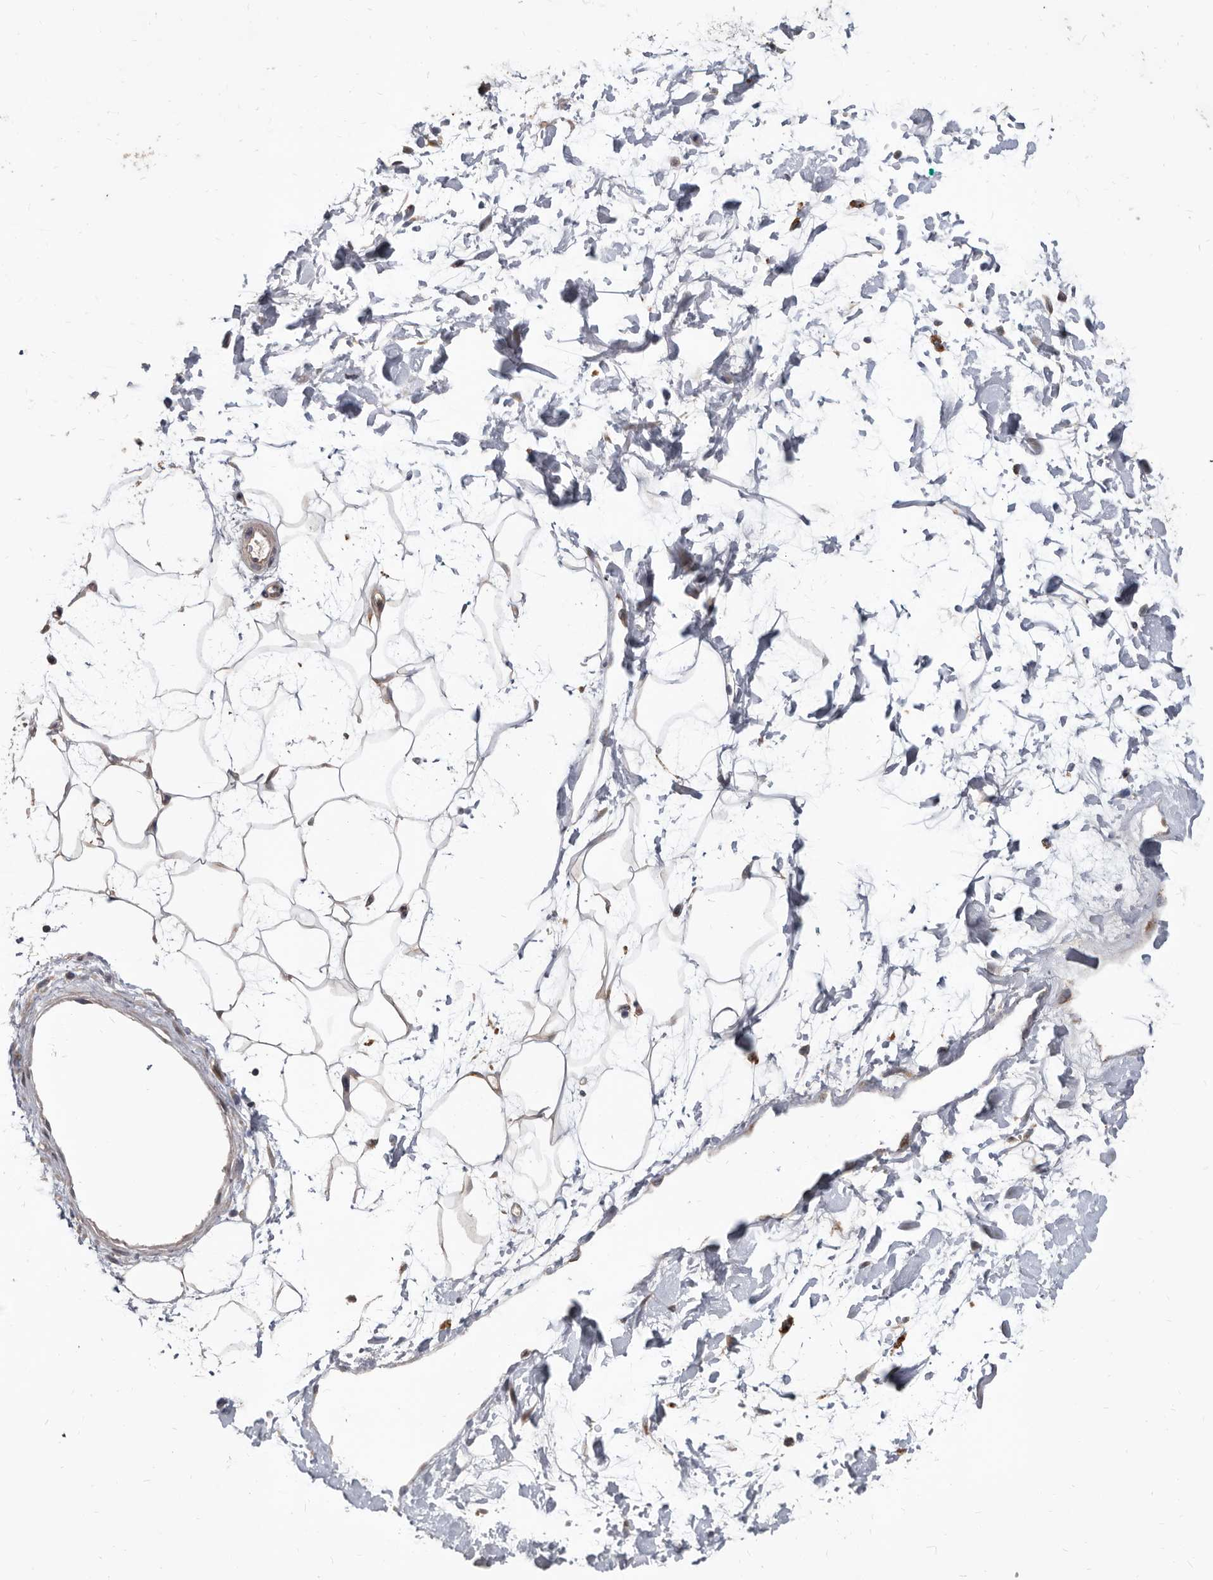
{"staining": {"intensity": "weak", "quantity": ">75%", "location": "cytoplasmic/membranous"}, "tissue": "adipose tissue", "cell_type": "Adipocytes", "image_type": "normal", "snomed": [{"axis": "morphology", "description": "Normal tissue, NOS"}, {"axis": "topography", "description": "Soft tissue"}], "caption": "Immunohistochemical staining of unremarkable adipose tissue demonstrates low levels of weak cytoplasmic/membranous positivity in approximately >75% of adipocytes.", "gene": "APEH", "patient": {"sex": "male", "age": 72}}